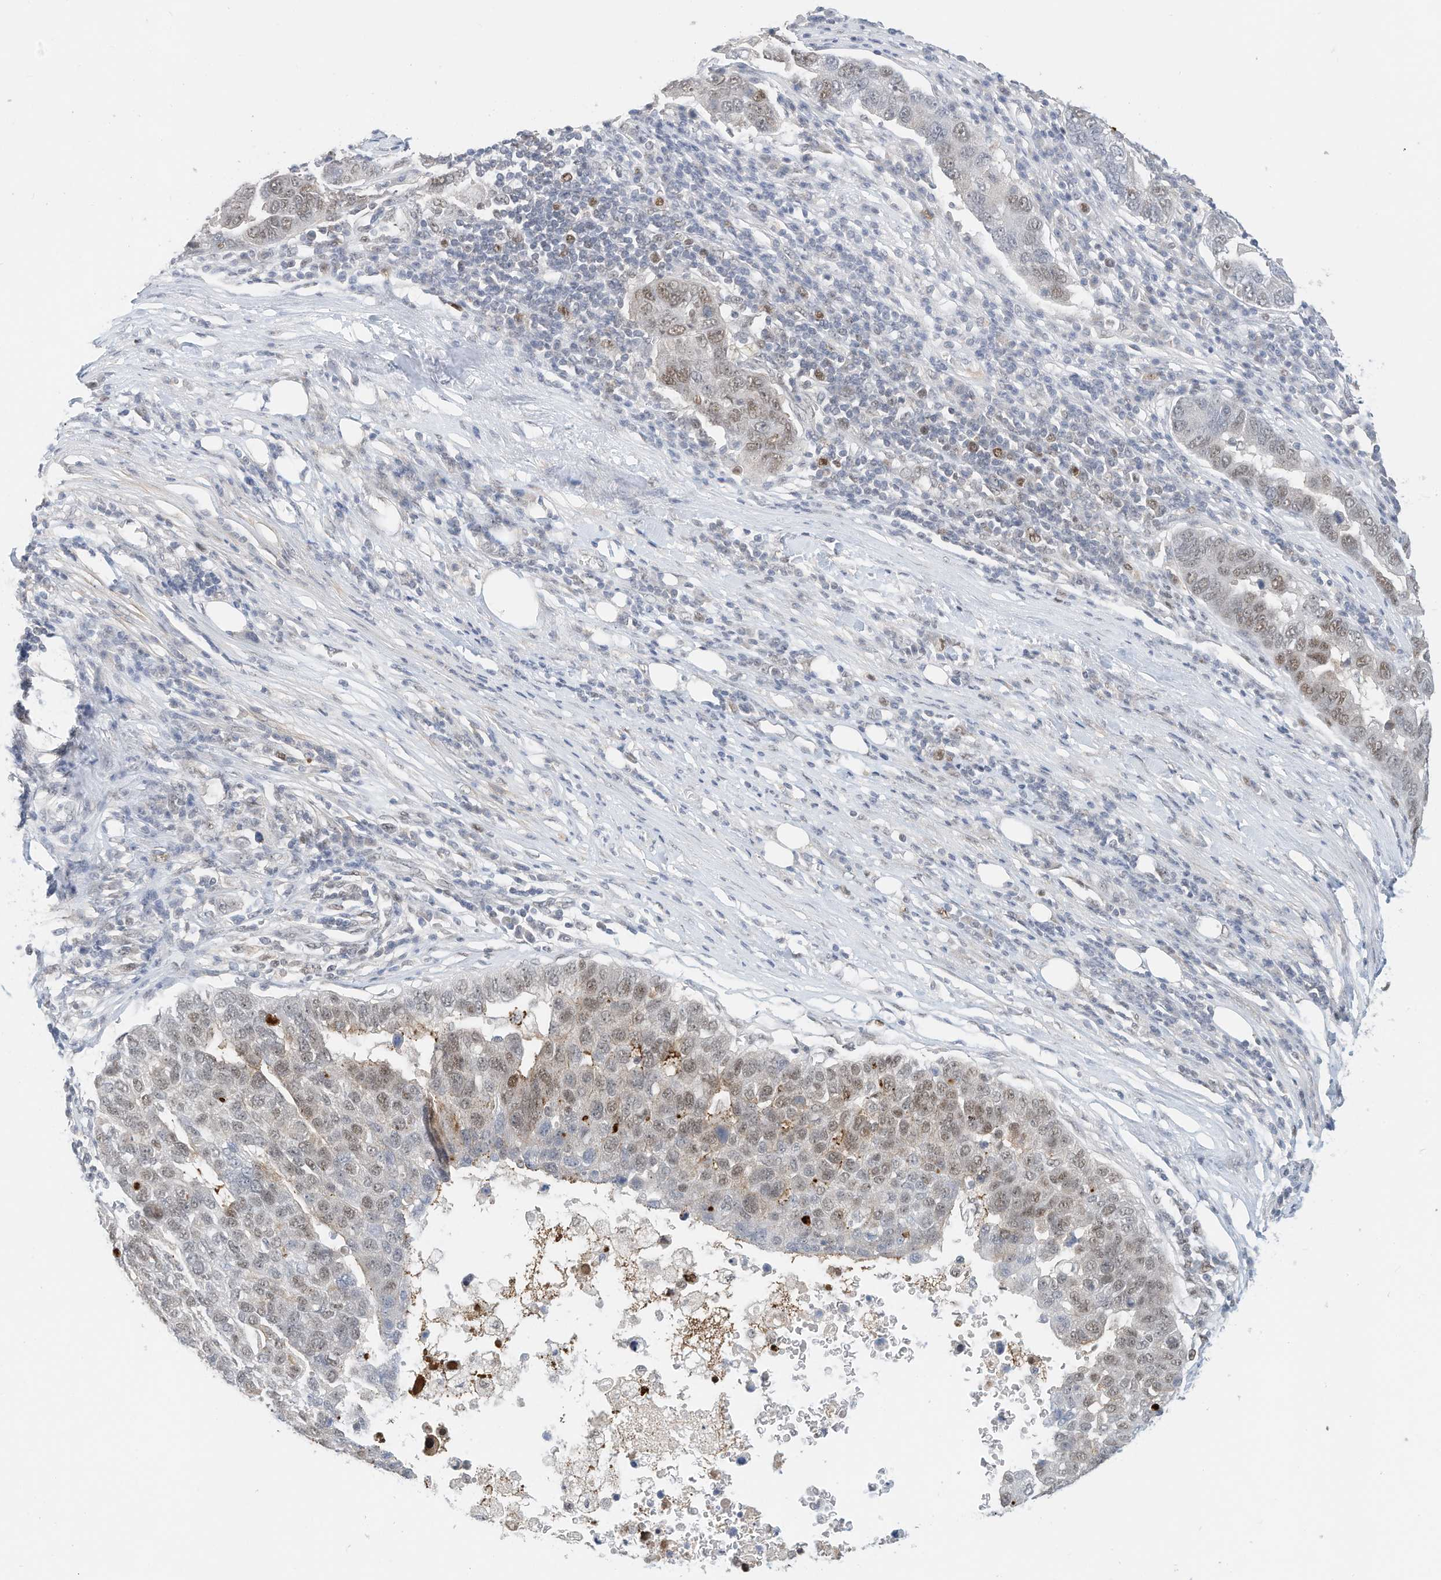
{"staining": {"intensity": "moderate", "quantity": "<25%", "location": "nuclear"}, "tissue": "pancreatic cancer", "cell_type": "Tumor cells", "image_type": "cancer", "snomed": [{"axis": "morphology", "description": "Adenocarcinoma, NOS"}, {"axis": "topography", "description": "Pancreas"}], "caption": "Human pancreatic cancer (adenocarcinoma) stained with a protein marker shows moderate staining in tumor cells.", "gene": "OGT", "patient": {"sex": "female", "age": 61}}